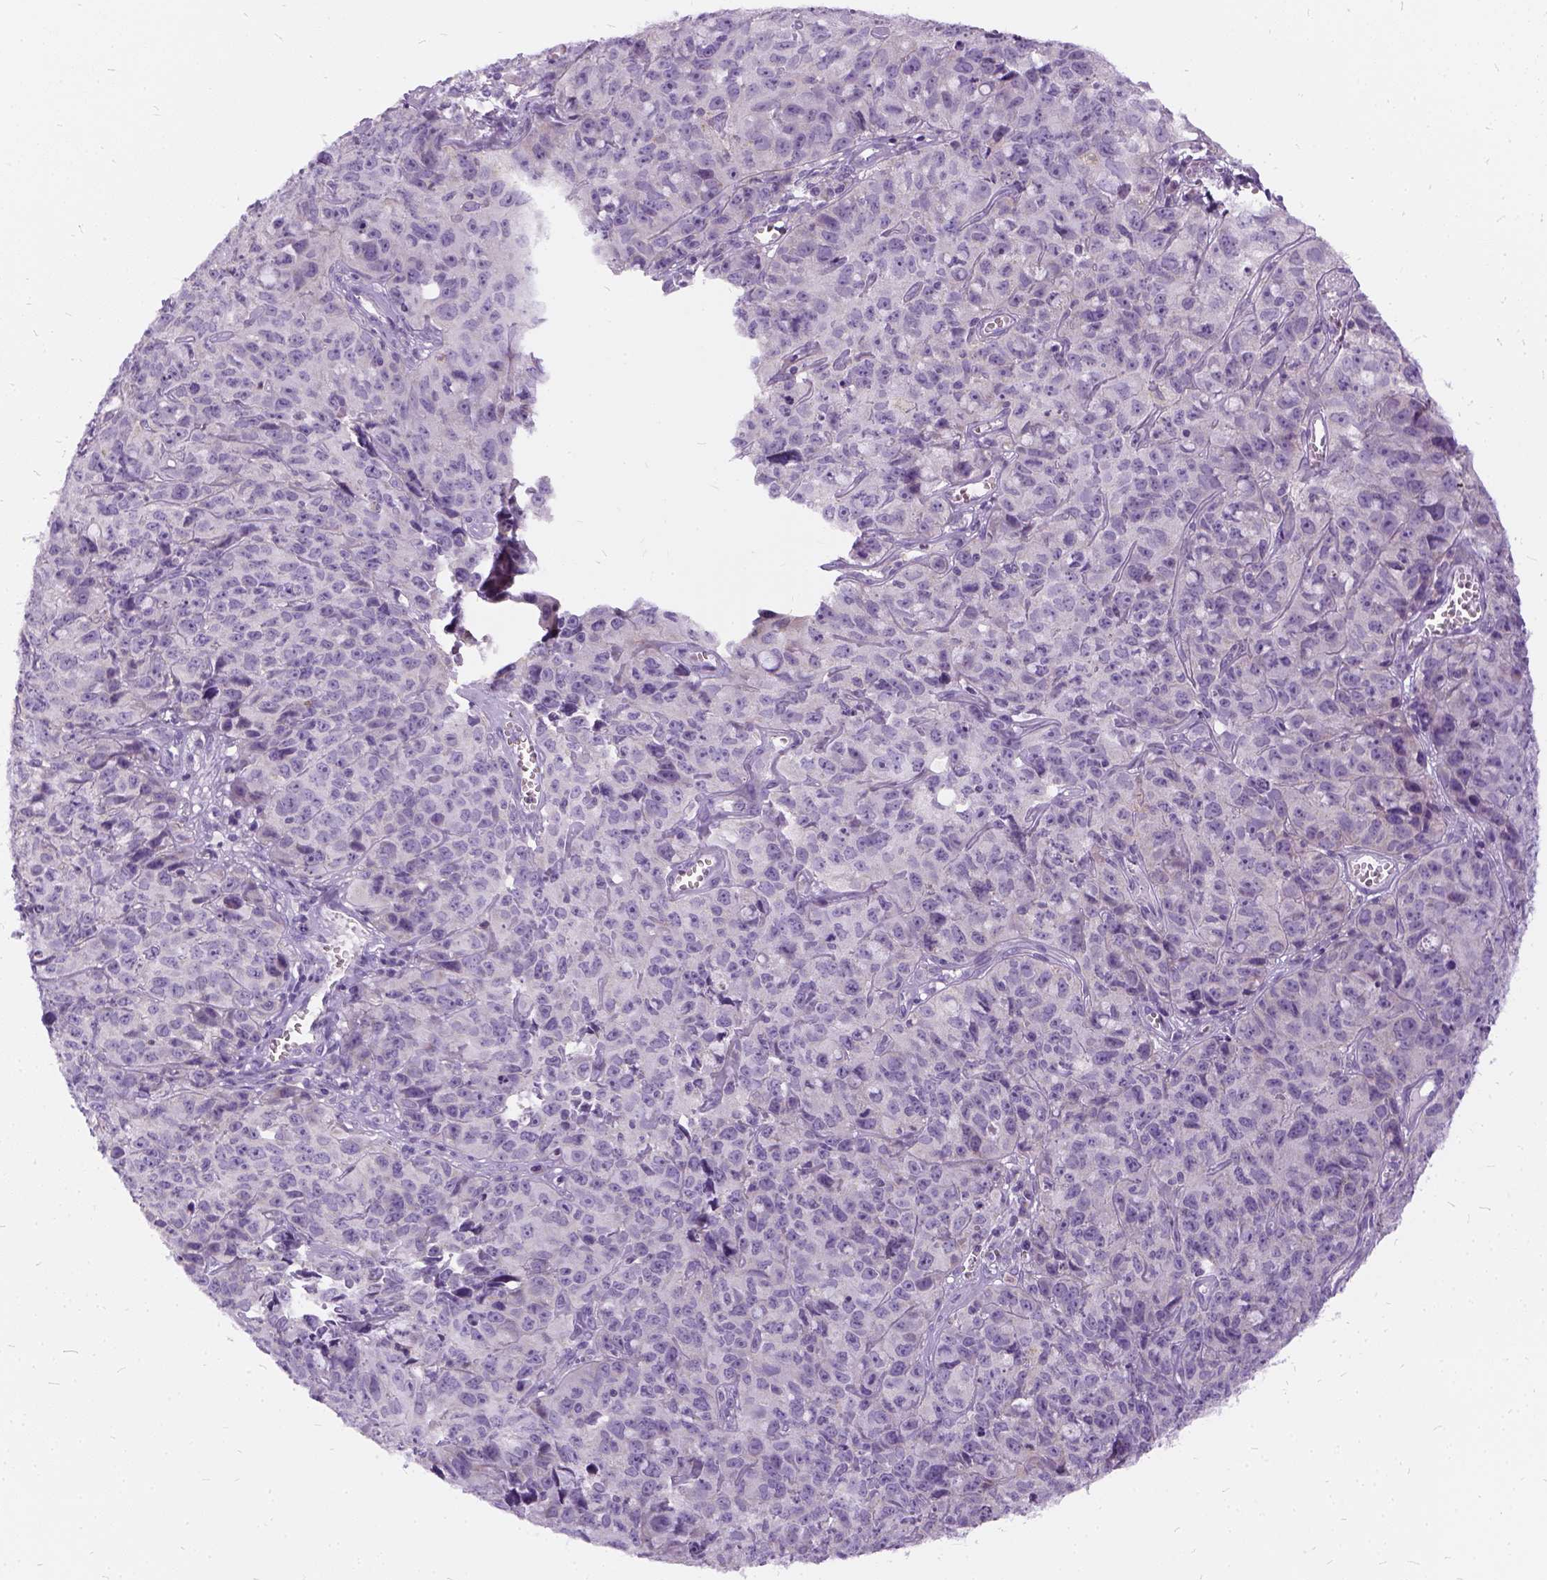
{"staining": {"intensity": "negative", "quantity": "none", "location": "none"}, "tissue": "cervical cancer", "cell_type": "Tumor cells", "image_type": "cancer", "snomed": [{"axis": "morphology", "description": "Squamous cell carcinoma, NOS"}, {"axis": "topography", "description": "Cervix"}], "caption": "Cervical cancer (squamous cell carcinoma) stained for a protein using immunohistochemistry (IHC) shows no staining tumor cells.", "gene": "FDX1", "patient": {"sex": "female", "age": 28}}